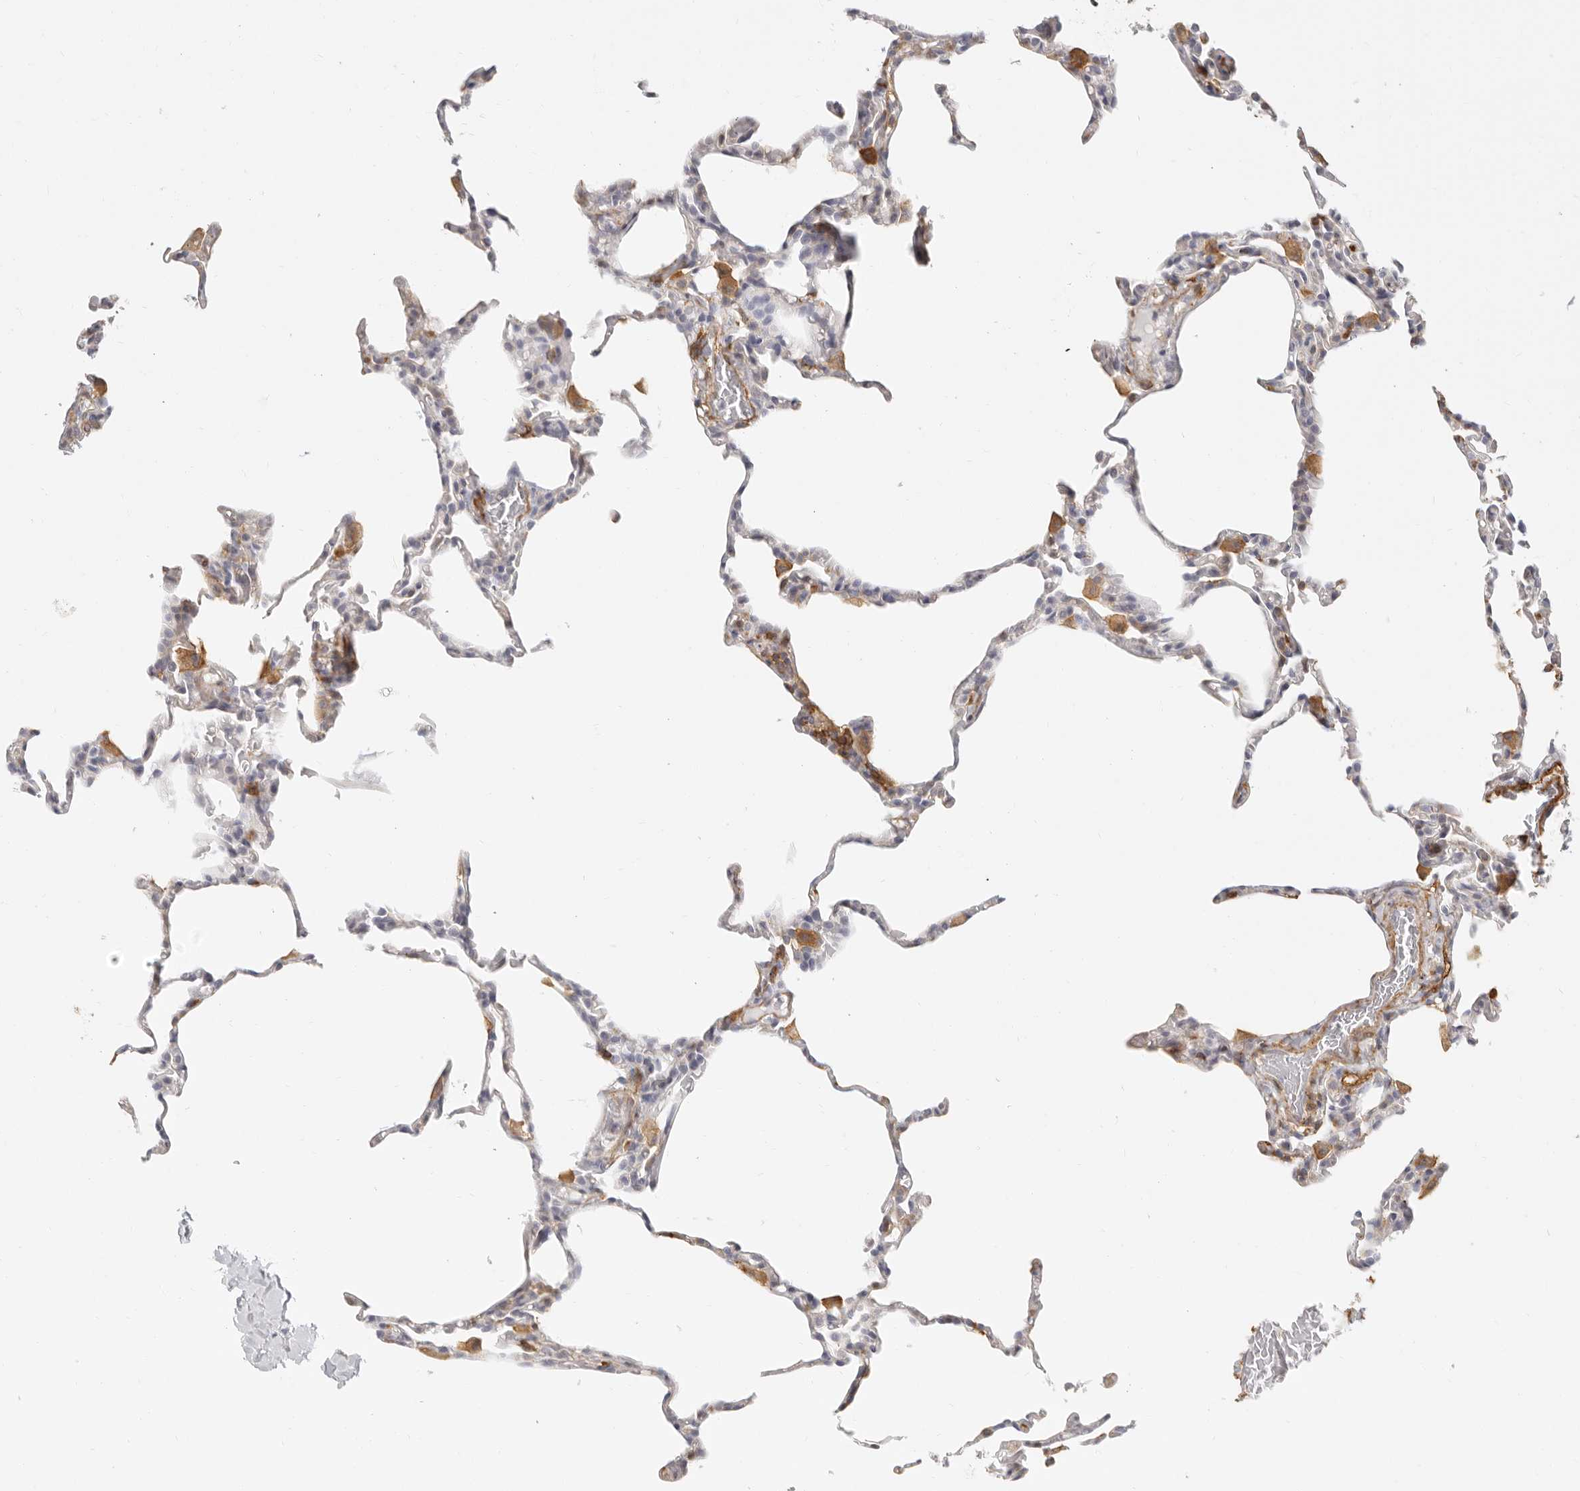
{"staining": {"intensity": "weak", "quantity": "<25%", "location": "cytoplasmic/membranous"}, "tissue": "lung", "cell_type": "Alveolar cells", "image_type": "normal", "snomed": [{"axis": "morphology", "description": "Normal tissue, NOS"}, {"axis": "topography", "description": "Lung"}], "caption": "The immunohistochemistry photomicrograph has no significant staining in alveolar cells of lung. Nuclei are stained in blue.", "gene": "NIBAN1", "patient": {"sex": "male", "age": 20}}